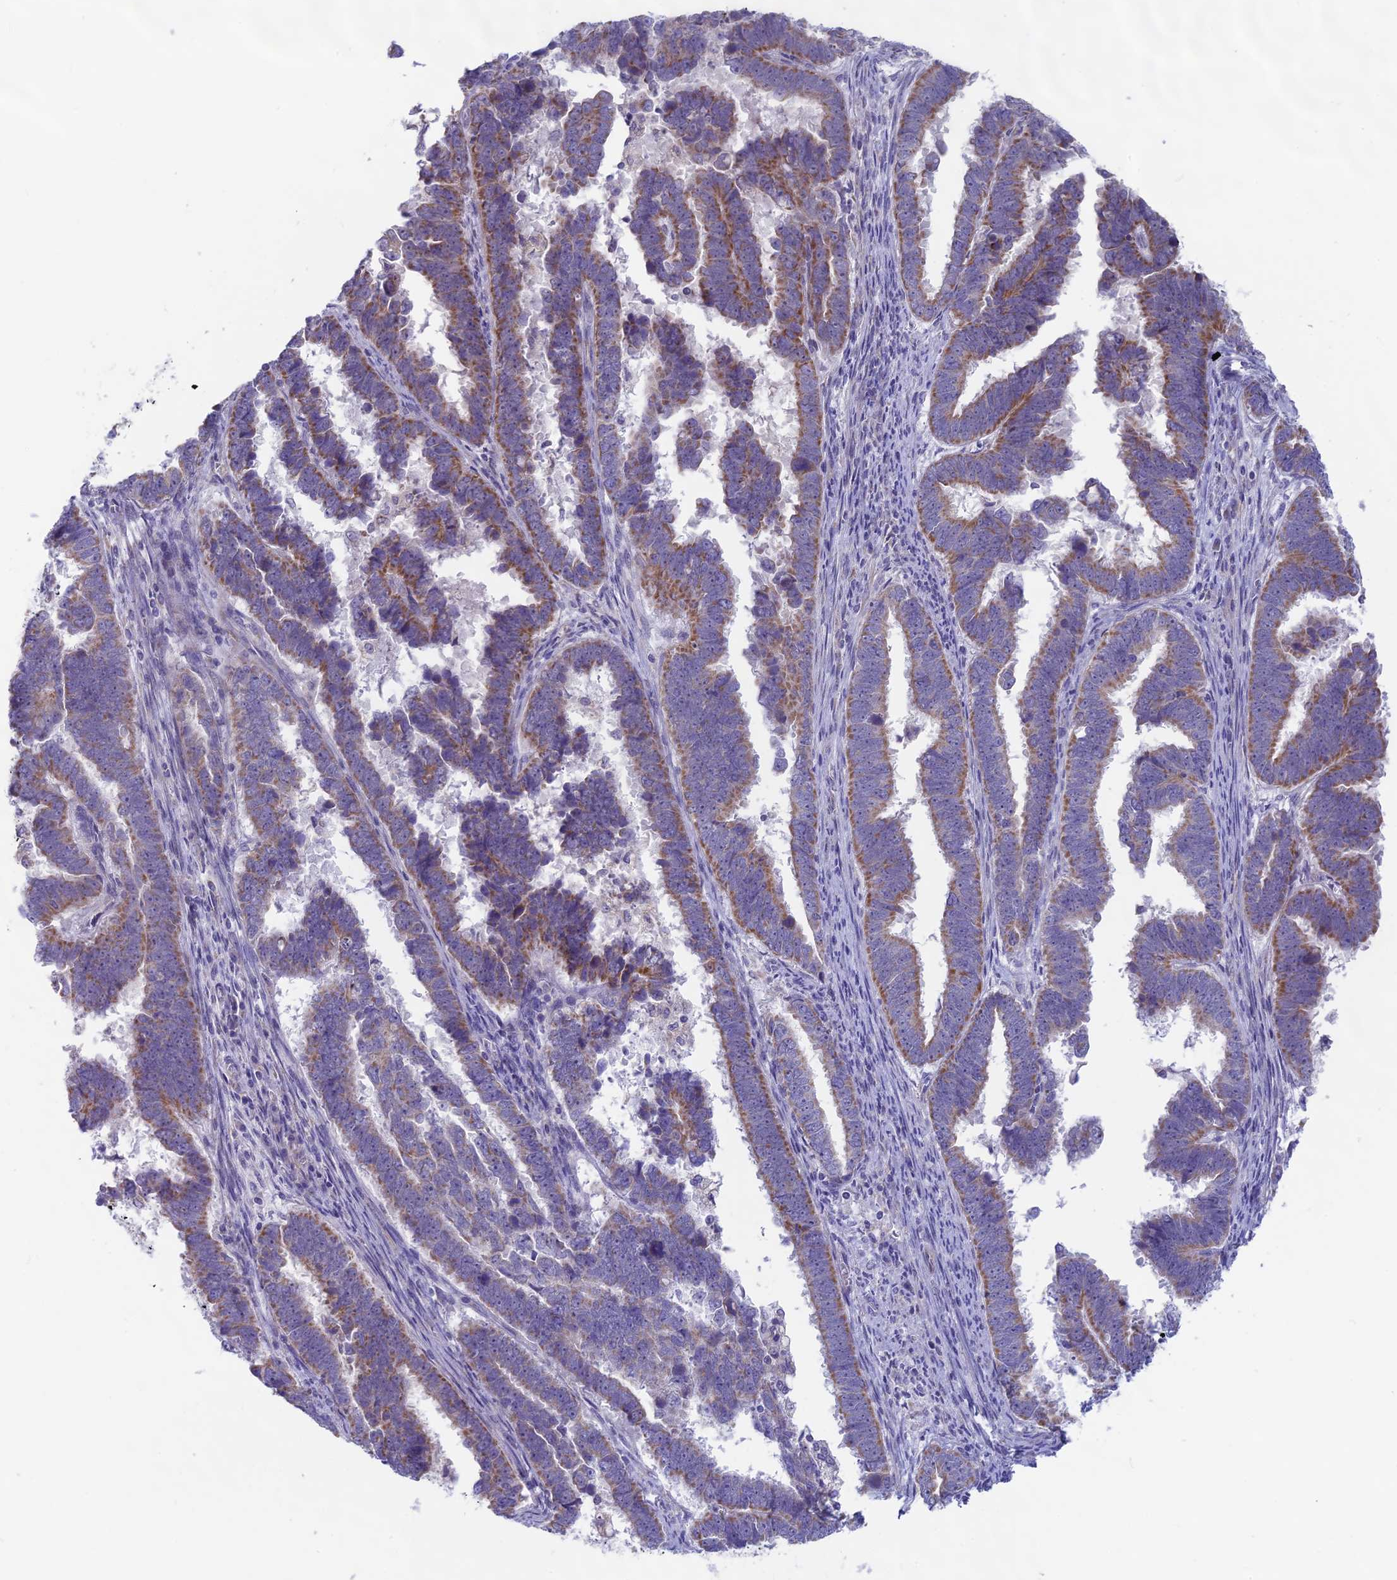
{"staining": {"intensity": "moderate", "quantity": ">75%", "location": "cytoplasmic/membranous"}, "tissue": "endometrial cancer", "cell_type": "Tumor cells", "image_type": "cancer", "snomed": [{"axis": "morphology", "description": "Adenocarcinoma, NOS"}, {"axis": "topography", "description": "Endometrium"}], "caption": "Endometrial cancer was stained to show a protein in brown. There is medium levels of moderate cytoplasmic/membranous positivity in about >75% of tumor cells.", "gene": "PLAC9", "patient": {"sex": "female", "age": 75}}